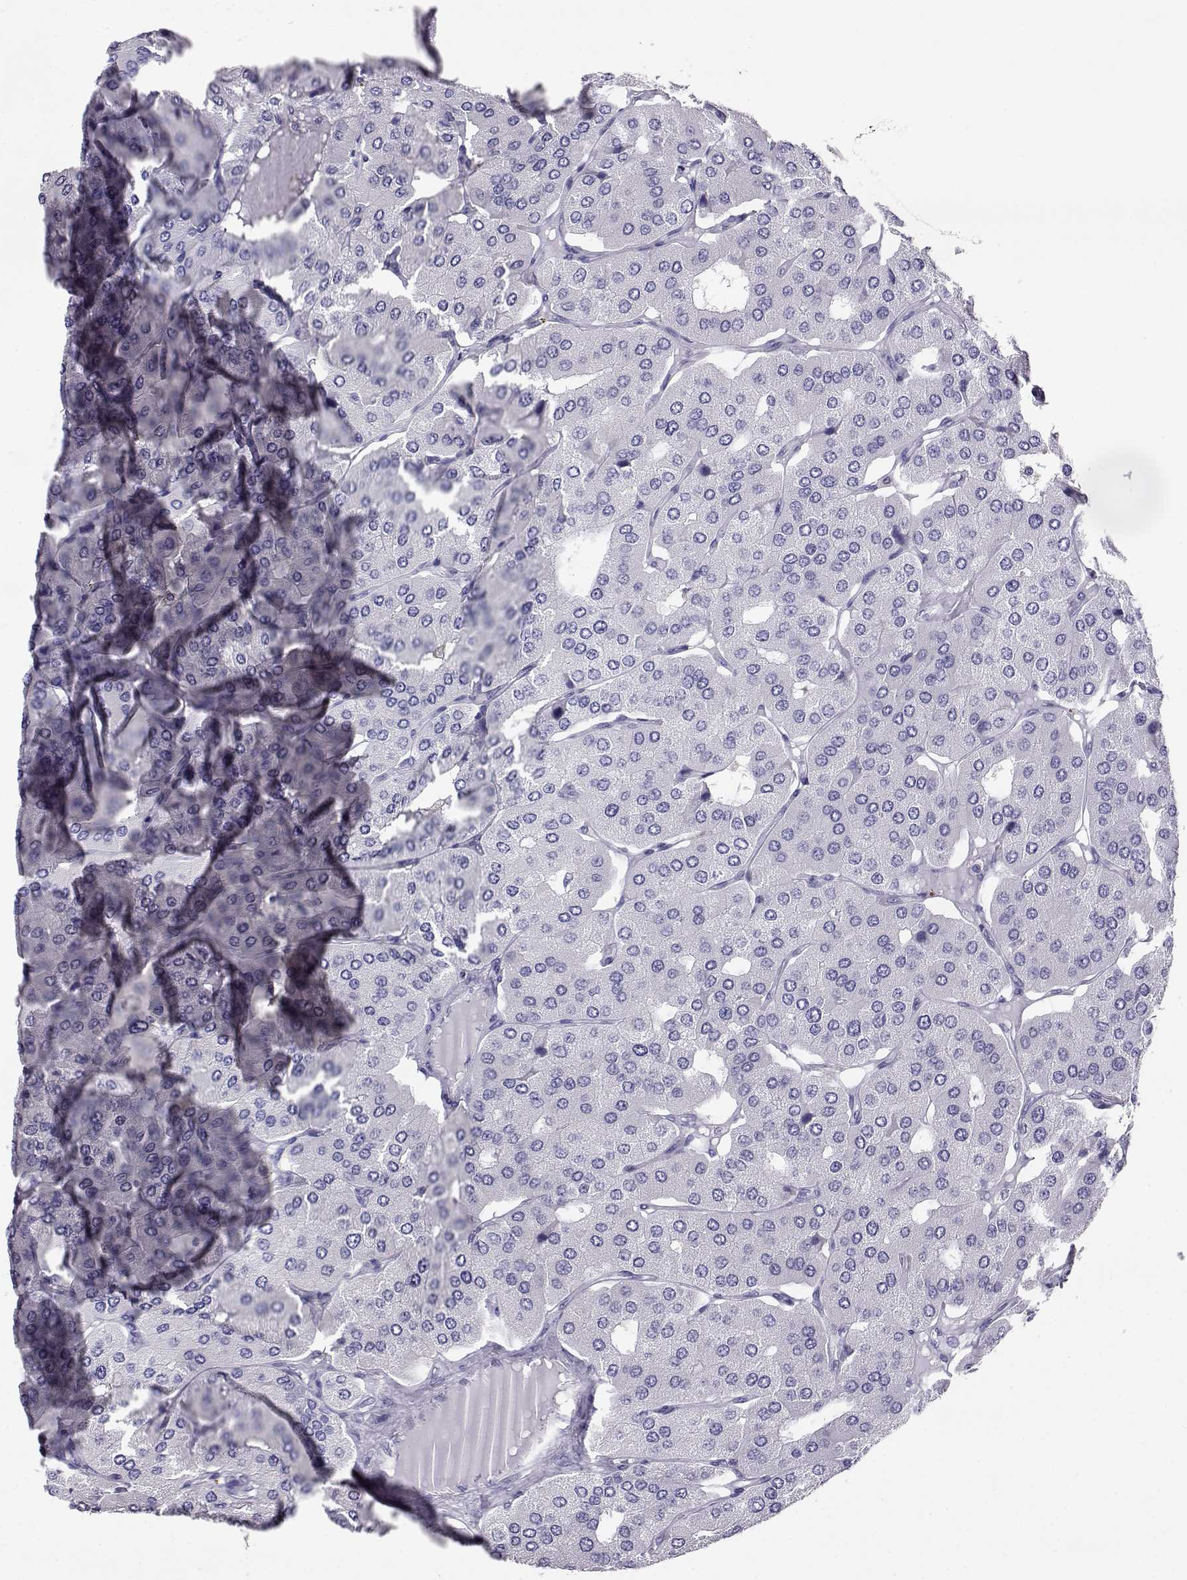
{"staining": {"intensity": "negative", "quantity": "none", "location": "none"}, "tissue": "parathyroid gland", "cell_type": "Glandular cells", "image_type": "normal", "snomed": [{"axis": "morphology", "description": "Normal tissue, NOS"}, {"axis": "morphology", "description": "Adenoma, NOS"}, {"axis": "topography", "description": "Parathyroid gland"}], "caption": "This is an IHC photomicrograph of normal human parathyroid gland. There is no expression in glandular cells.", "gene": "AKR1B1", "patient": {"sex": "female", "age": 86}}